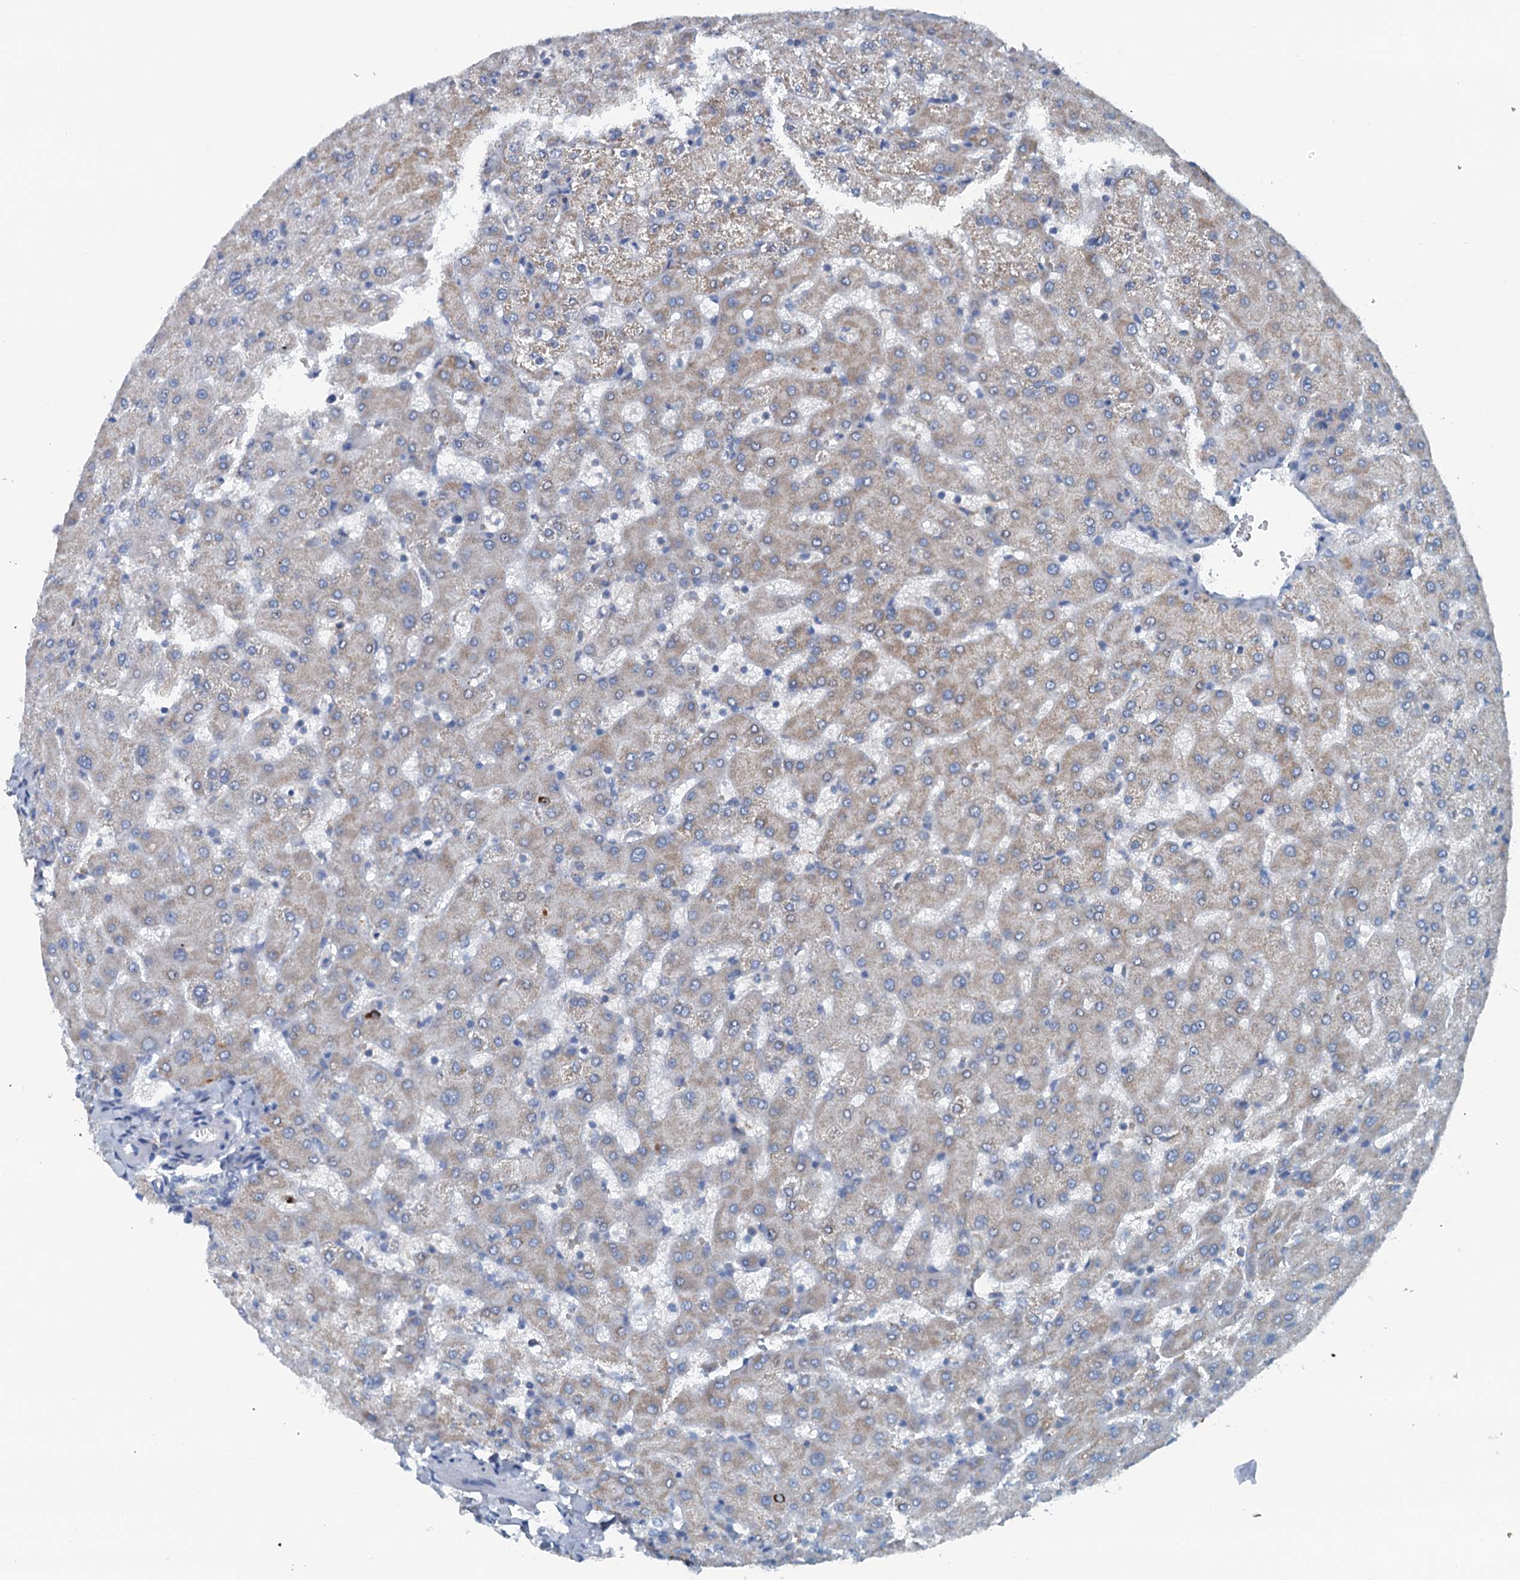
{"staining": {"intensity": "negative", "quantity": "none", "location": "none"}, "tissue": "liver", "cell_type": "Cholangiocytes", "image_type": "normal", "snomed": [{"axis": "morphology", "description": "Normal tissue, NOS"}, {"axis": "topography", "description": "Liver"}], "caption": "IHC of benign human liver displays no expression in cholangiocytes.", "gene": "THAP10", "patient": {"sex": "female", "age": 63}}